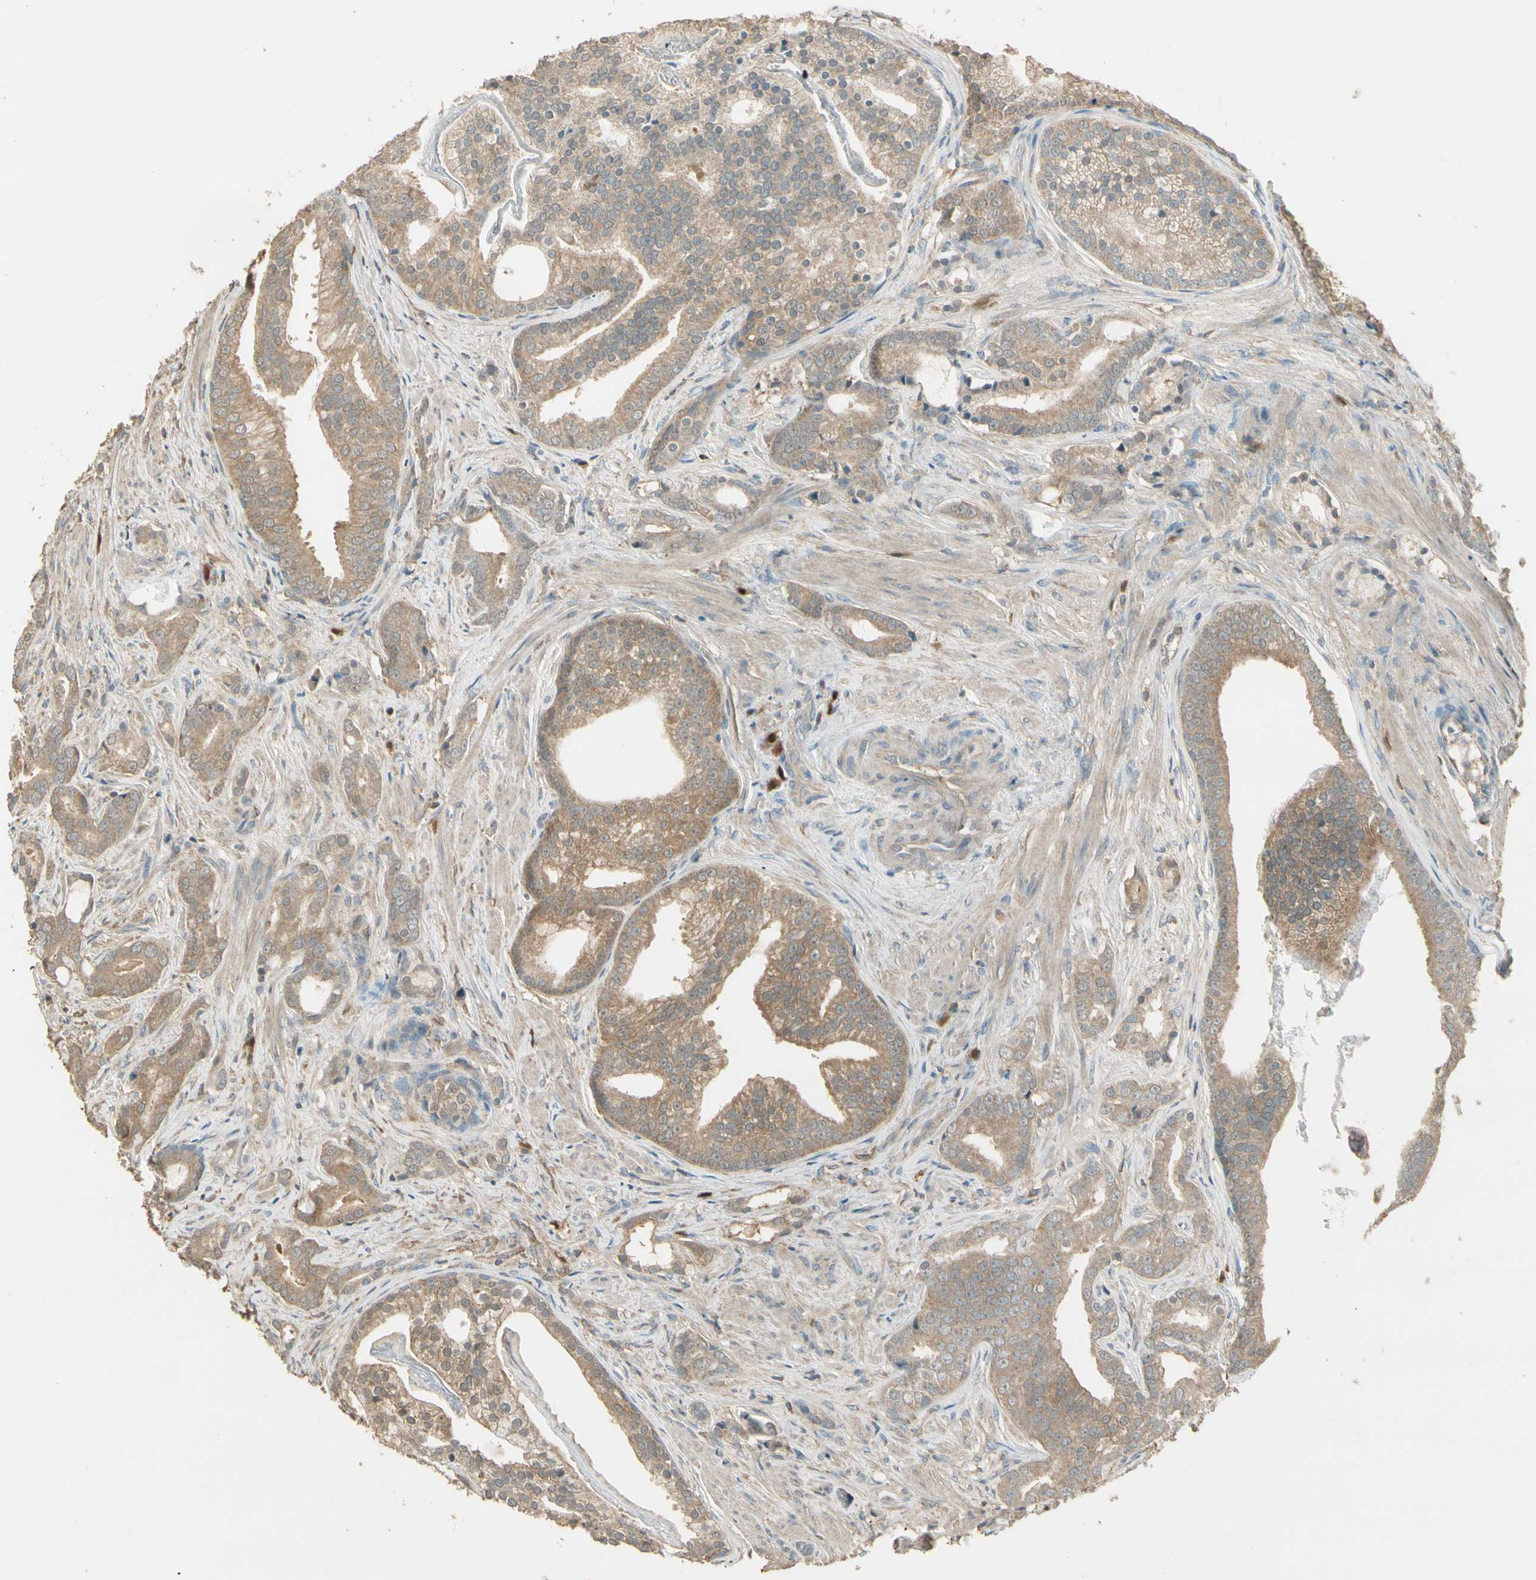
{"staining": {"intensity": "weak", "quantity": ">75%", "location": "cytoplasmic/membranous"}, "tissue": "prostate cancer", "cell_type": "Tumor cells", "image_type": "cancer", "snomed": [{"axis": "morphology", "description": "Adenocarcinoma, Low grade"}, {"axis": "topography", "description": "Prostate"}], "caption": "Brown immunohistochemical staining in prostate adenocarcinoma (low-grade) reveals weak cytoplasmic/membranous positivity in about >75% of tumor cells. The staining is performed using DAB (3,3'-diaminobenzidine) brown chromogen to label protein expression. The nuclei are counter-stained blue using hematoxylin.", "gene": "PLXNA1", "patient": {"sex": "male", "age": 58}}